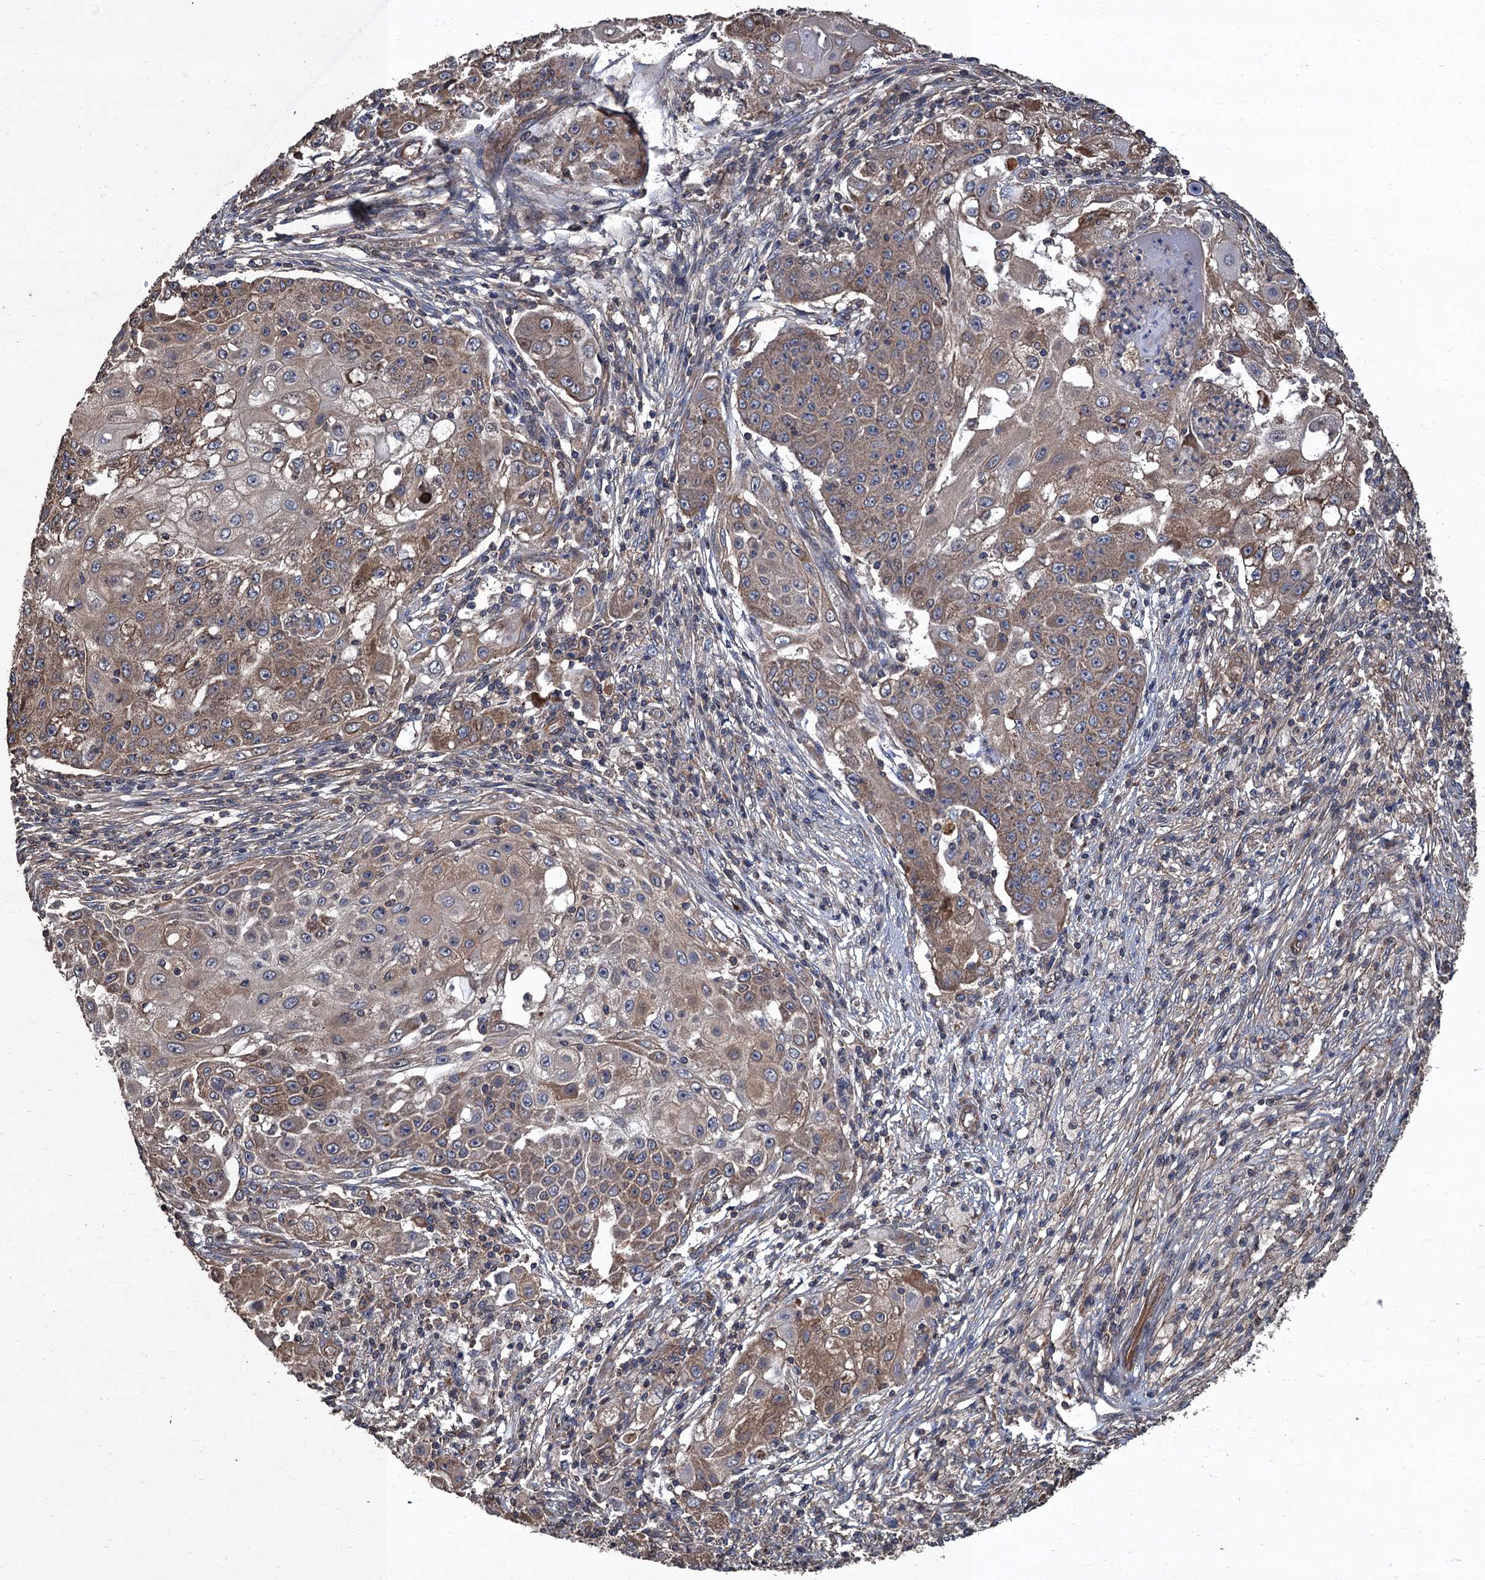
{"staining": {"intensity": "moderate", "quantity": "25%-75%", "location": "cytoplasmic/membranous"}, "tissue": "ovarian cancer", "cell_type": "Tumor cells", "image_type": "cancer", "snomed": [{"axis": "morphology", "description": "Carcinoma, endometroid"}, {"axis": "topography", "description": "Ovary"}], "caption": "Ovarian cancer stained with immunohistochemistry reveals moderate cytoplasmic/membranous positivity in approximately 25%-75% of tumor cells. The protein of interest is shown in brown color, while the nuclei are stained blue.", "gene": "PPP4R1", "patient": {"sex": "female", "age": 42}}